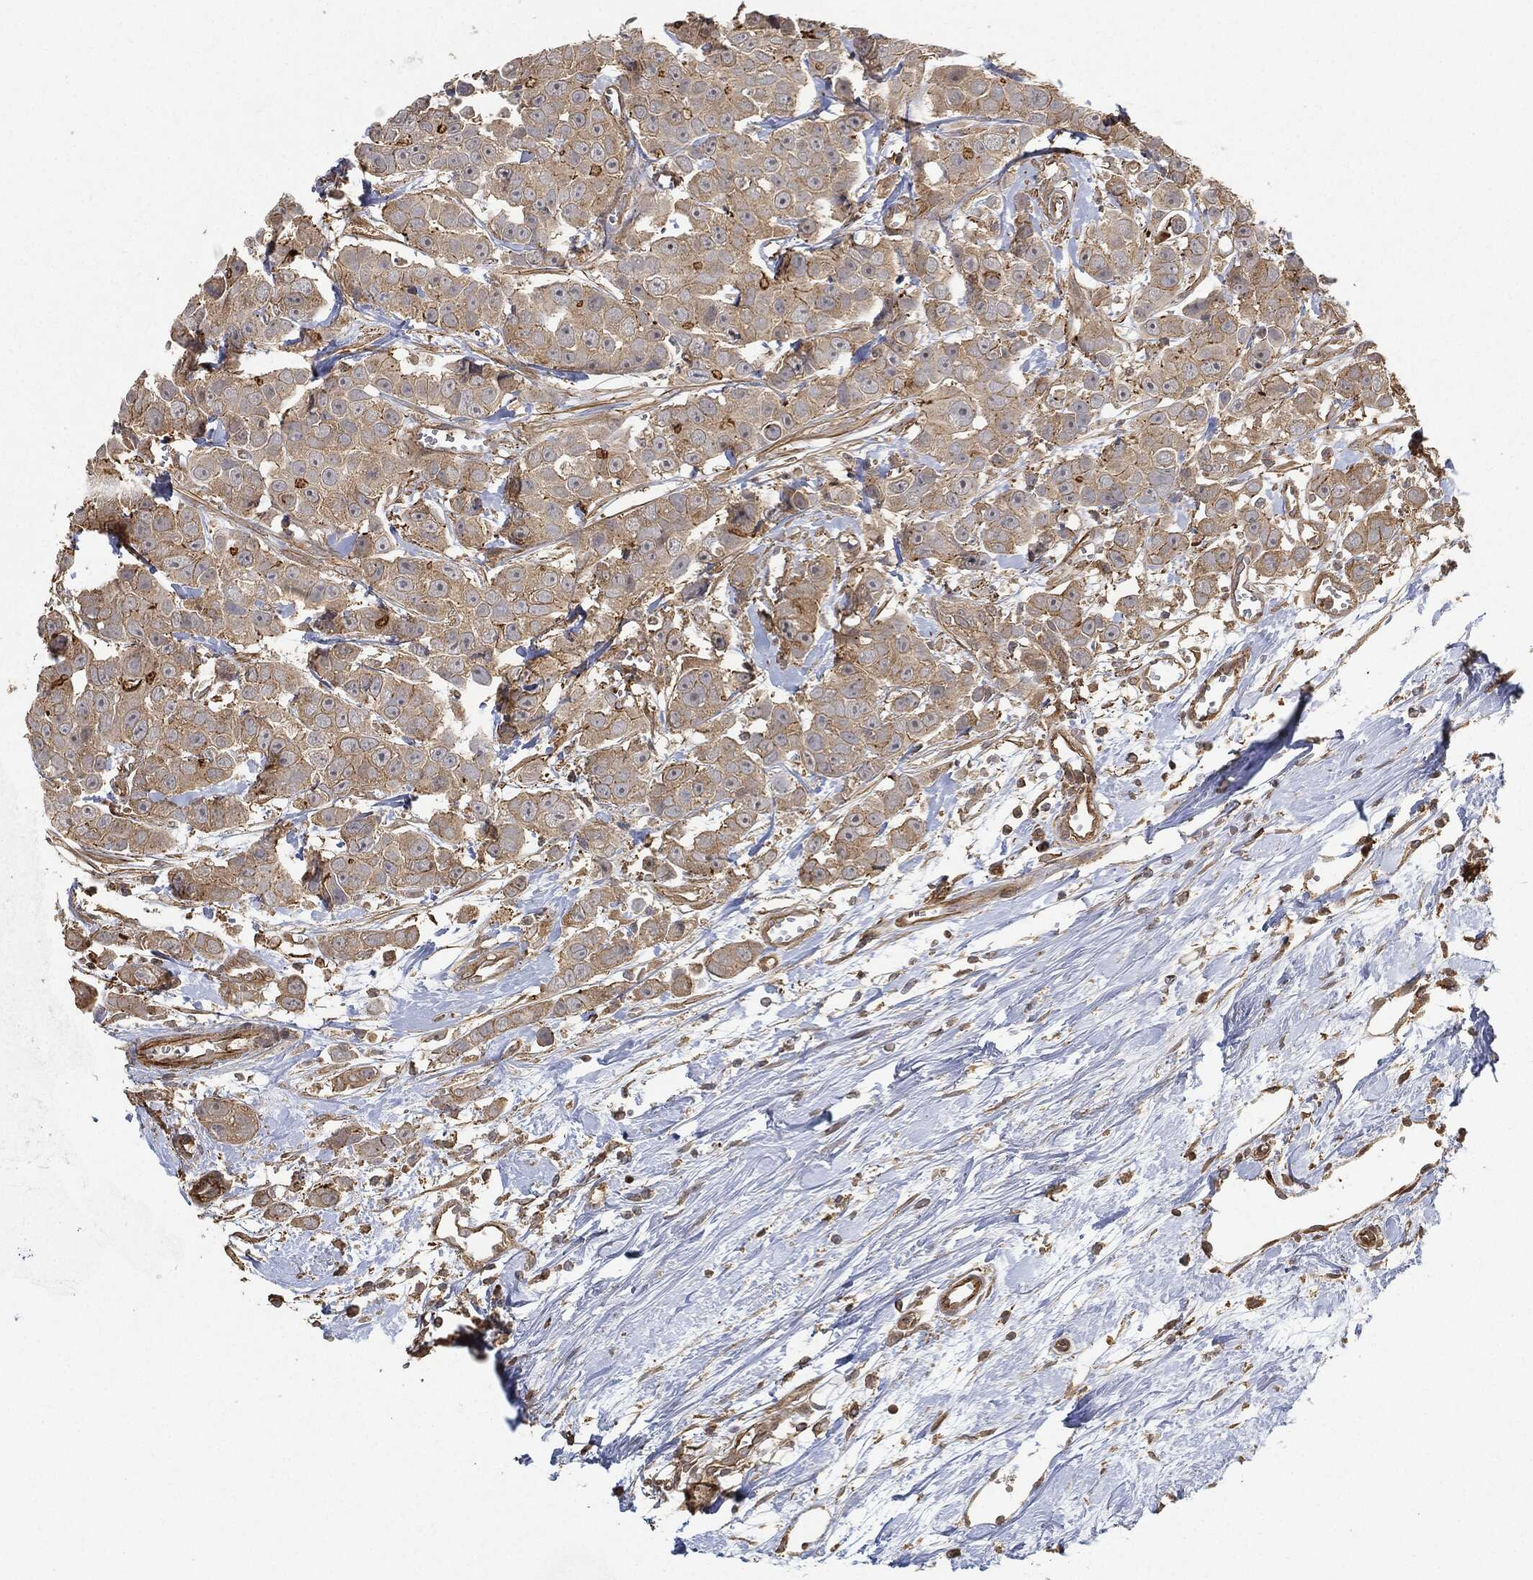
{"staining": {"intensity": "strong", "quantity": "<25%", "location": "cytoplasmic/membranous"}, "tissue": "breast cancer", "cell_type": "Tumor cells", "image_type": "cancer", "snomed": [{"axis": "morphology", "description": "Duct carcinoma"}, {"axis": "topography", "description": "Breast"}], "caption": "Immunohistochemical staining of breast cancer displays medium levels of strong cytoplasmic/membranous staining in approximately <25% of tumor cells. The protein of interest is shown in brown color, while the nuclei are stained blue.", "gene": "TPT1", "patient": {"sex": "female", "age": 35}}